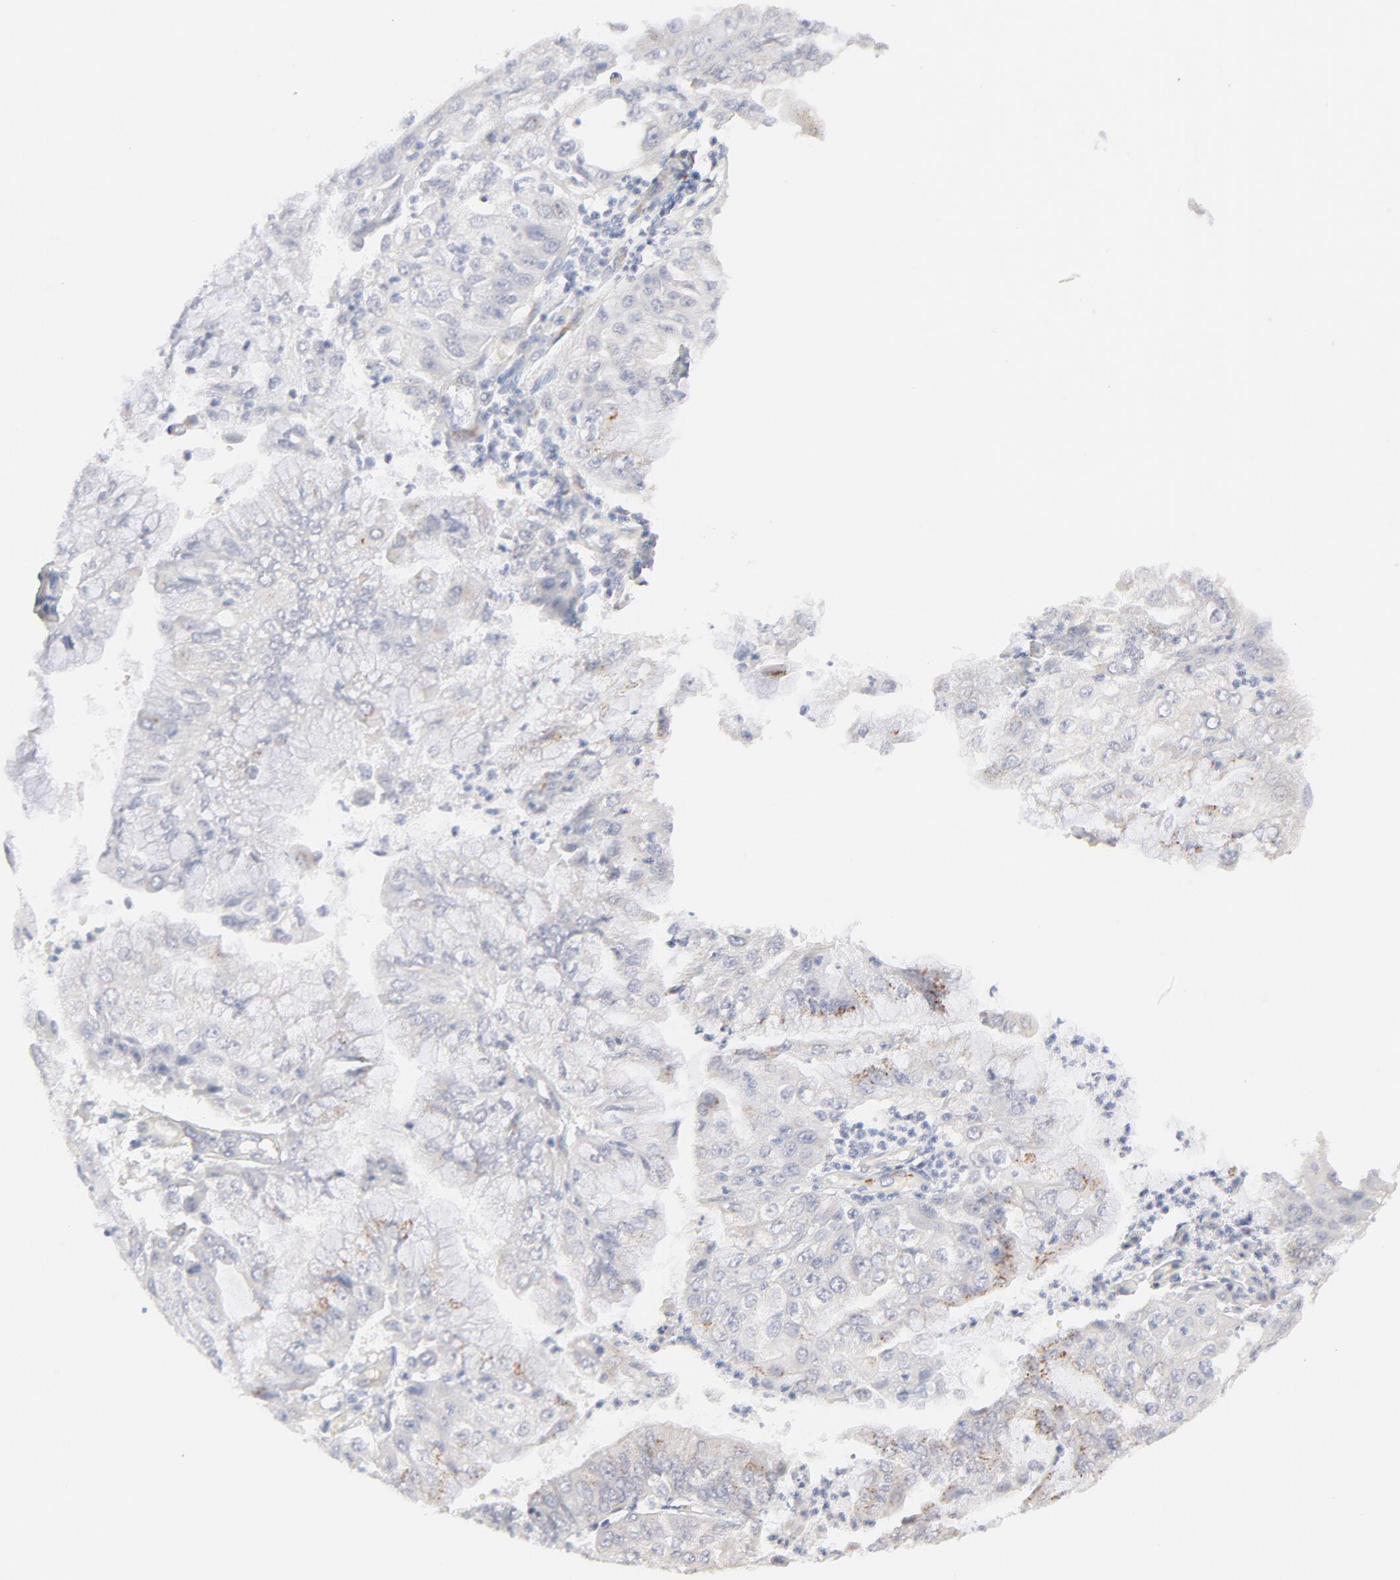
{"staining": {"intensity": "negative", "quantity": "none", "location": "none"}, "tissue": "endometrial cancer", "cell_type": "Tumor cells", "image_type": "cancer", "snomed": [{"axis": "morphology", "description": "Adenocarcinoma, NOS"}, {"axis": "topography", "description": "Endometrium"}], "caption": "The image demonstrates no significant staining in tumor cells of endometrial cancer.", "gene": "NKX2-2", "patient": {"sex": "female", "age": 79}}